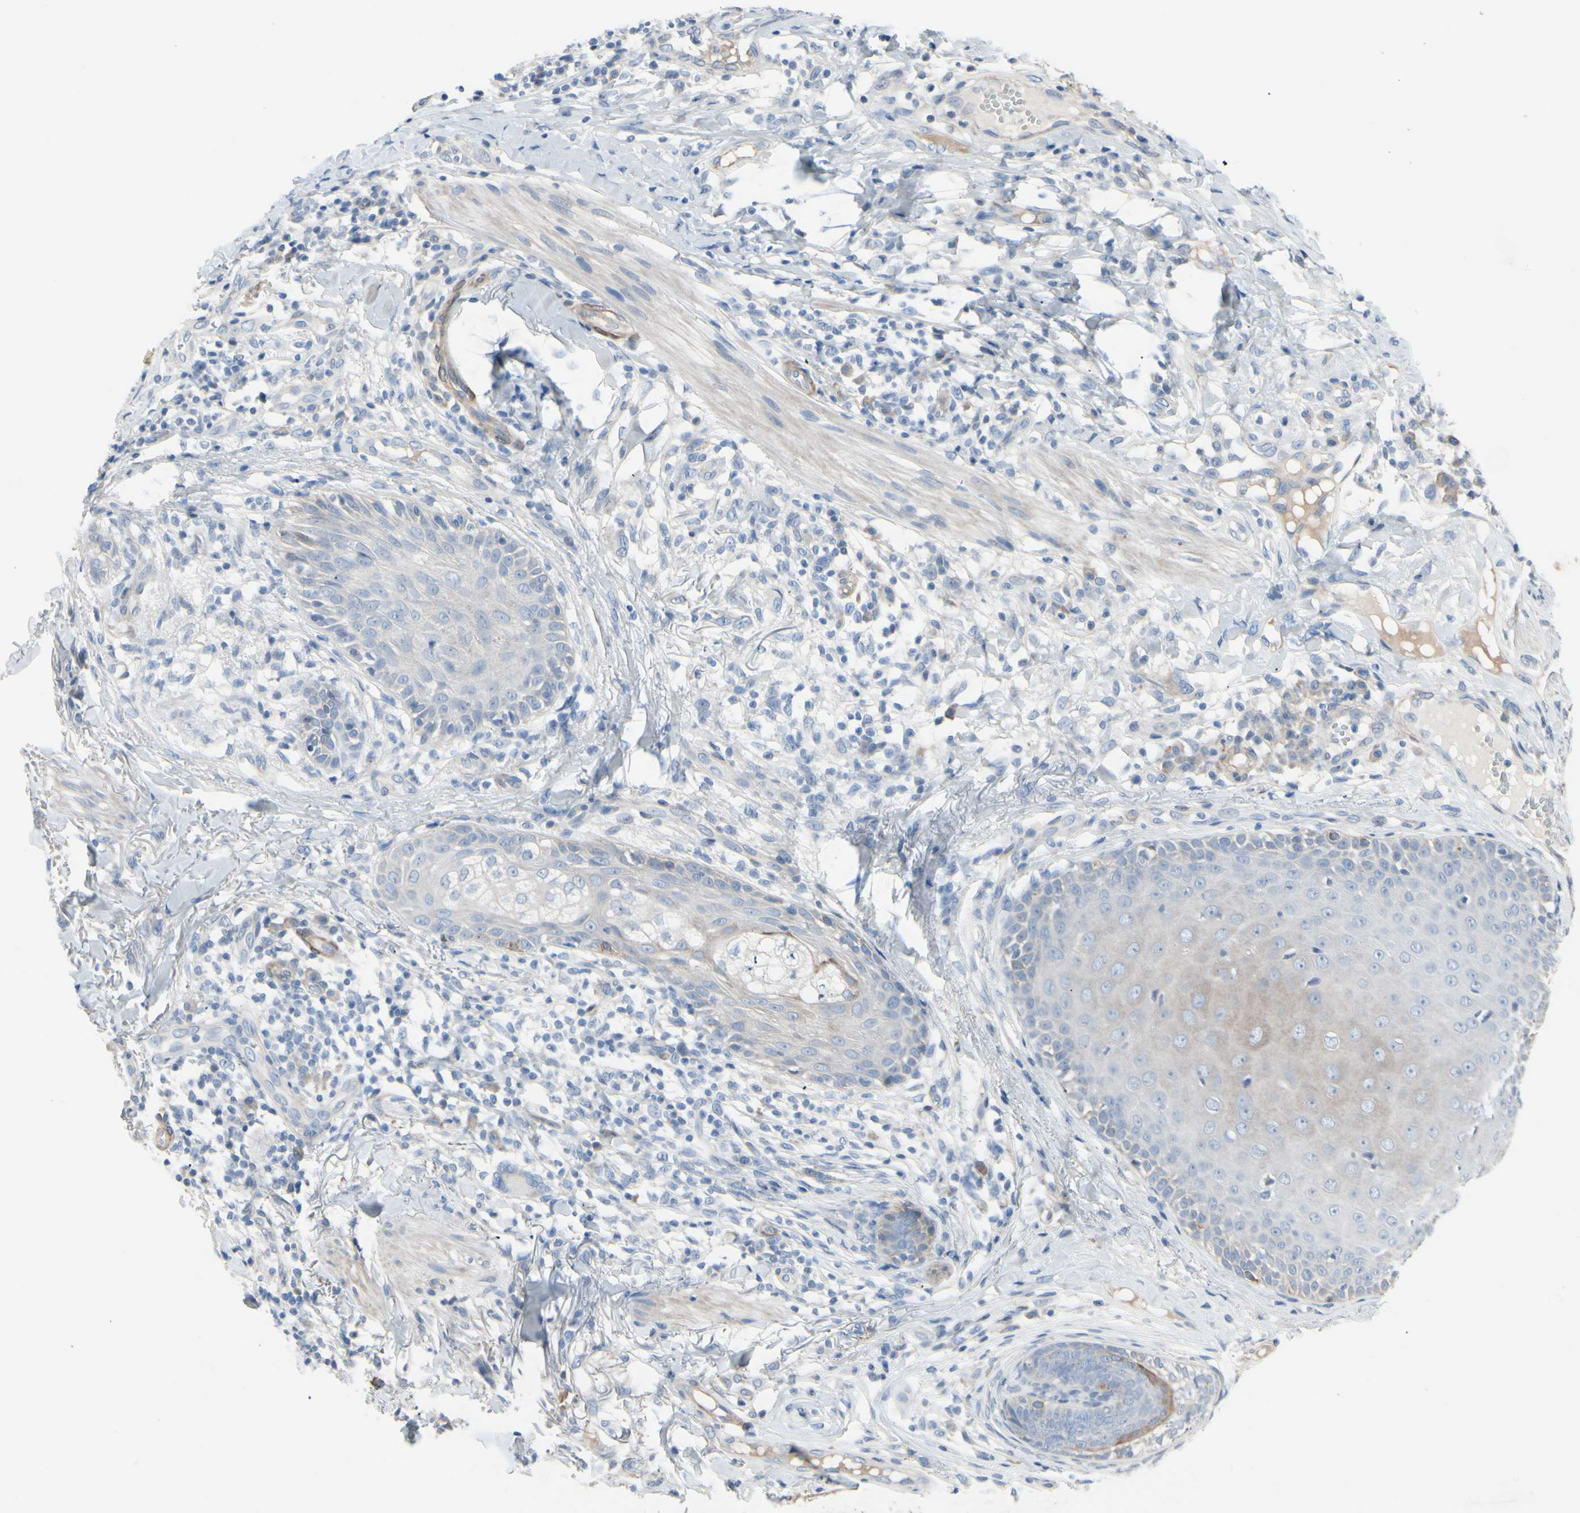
{"staining": {"intensity": "negative", "quantity": "none", "location": "none"}, "tissue": "skin cancer", "cell_type": "Tumor cells", "image_type": "cancer", "snomed": [{"axis": "morphology", "description": "Normal tissue, NOS"}, {"axis": "morphology", "description": "Basal cell carcinoma"}, {"axis": "topography", "description": "Skin"}], "caption": "This is an immunohistochemistry micrograph of human skin cancer (basal cell carcinoma). There is no staining in tumor cells.", "gene": "MAP2", "patient": {"sex": "male", "age": 52}}